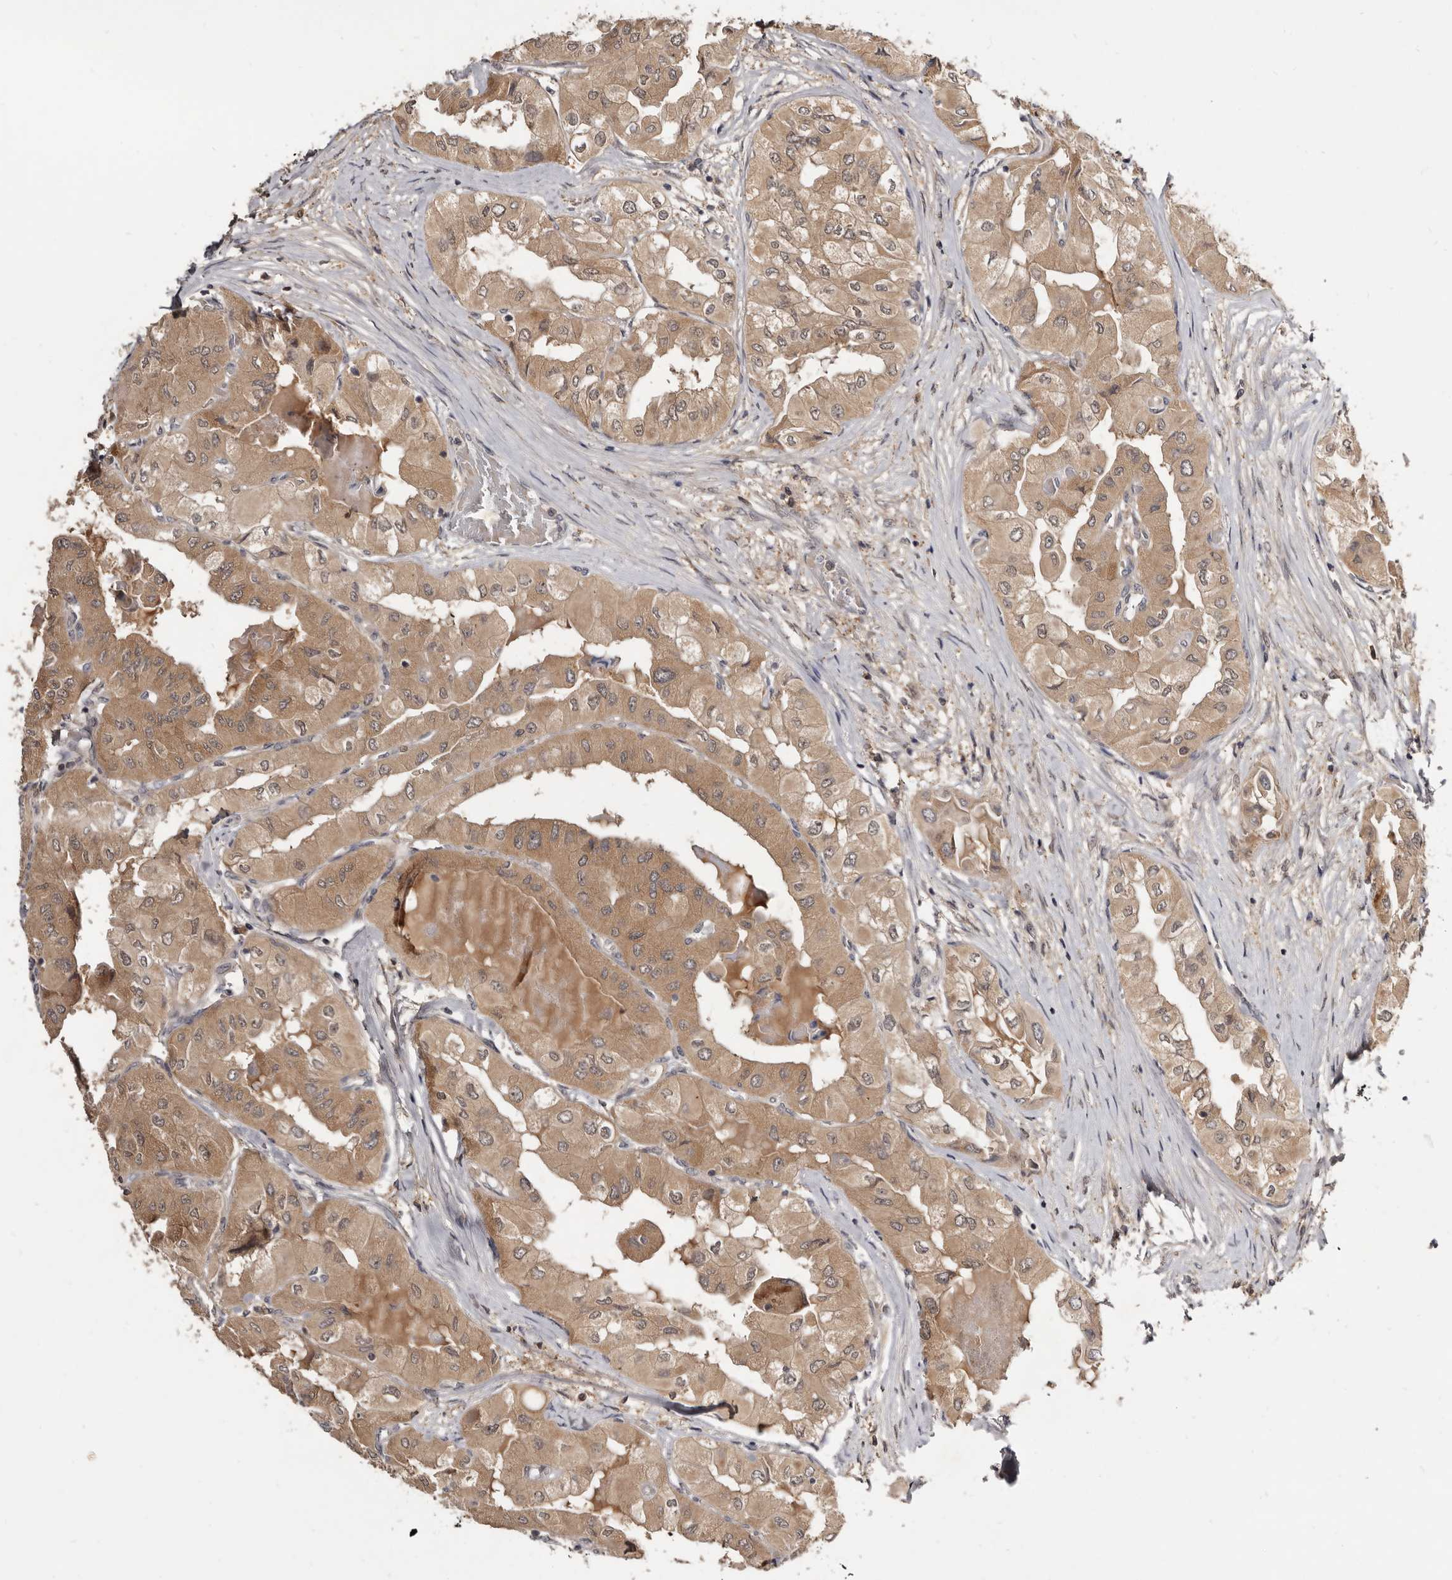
{"staining": {"intensity": "moderate", "quantity": ">75%", "location": "cytoplasmic/membranous"}, "tissue": "thyroid cancer", "cell_type": "Tumor cells", "image_type": "cancer", "snomed": [{"axis": "morphology", "description": "Papillary adenocarcinoma, NOS"}, {"axis": "topography", "description": "Thyroid gland"}], "caption": "An immunohistochemistry image of tumor tissue is shown. Protein staining in brown highlights moderate cytoplasmic/membranous positivity in thyroid cancer within tumor cells.", "gene": "INAVA", "patient": {"sex": "female", "age": 59}}